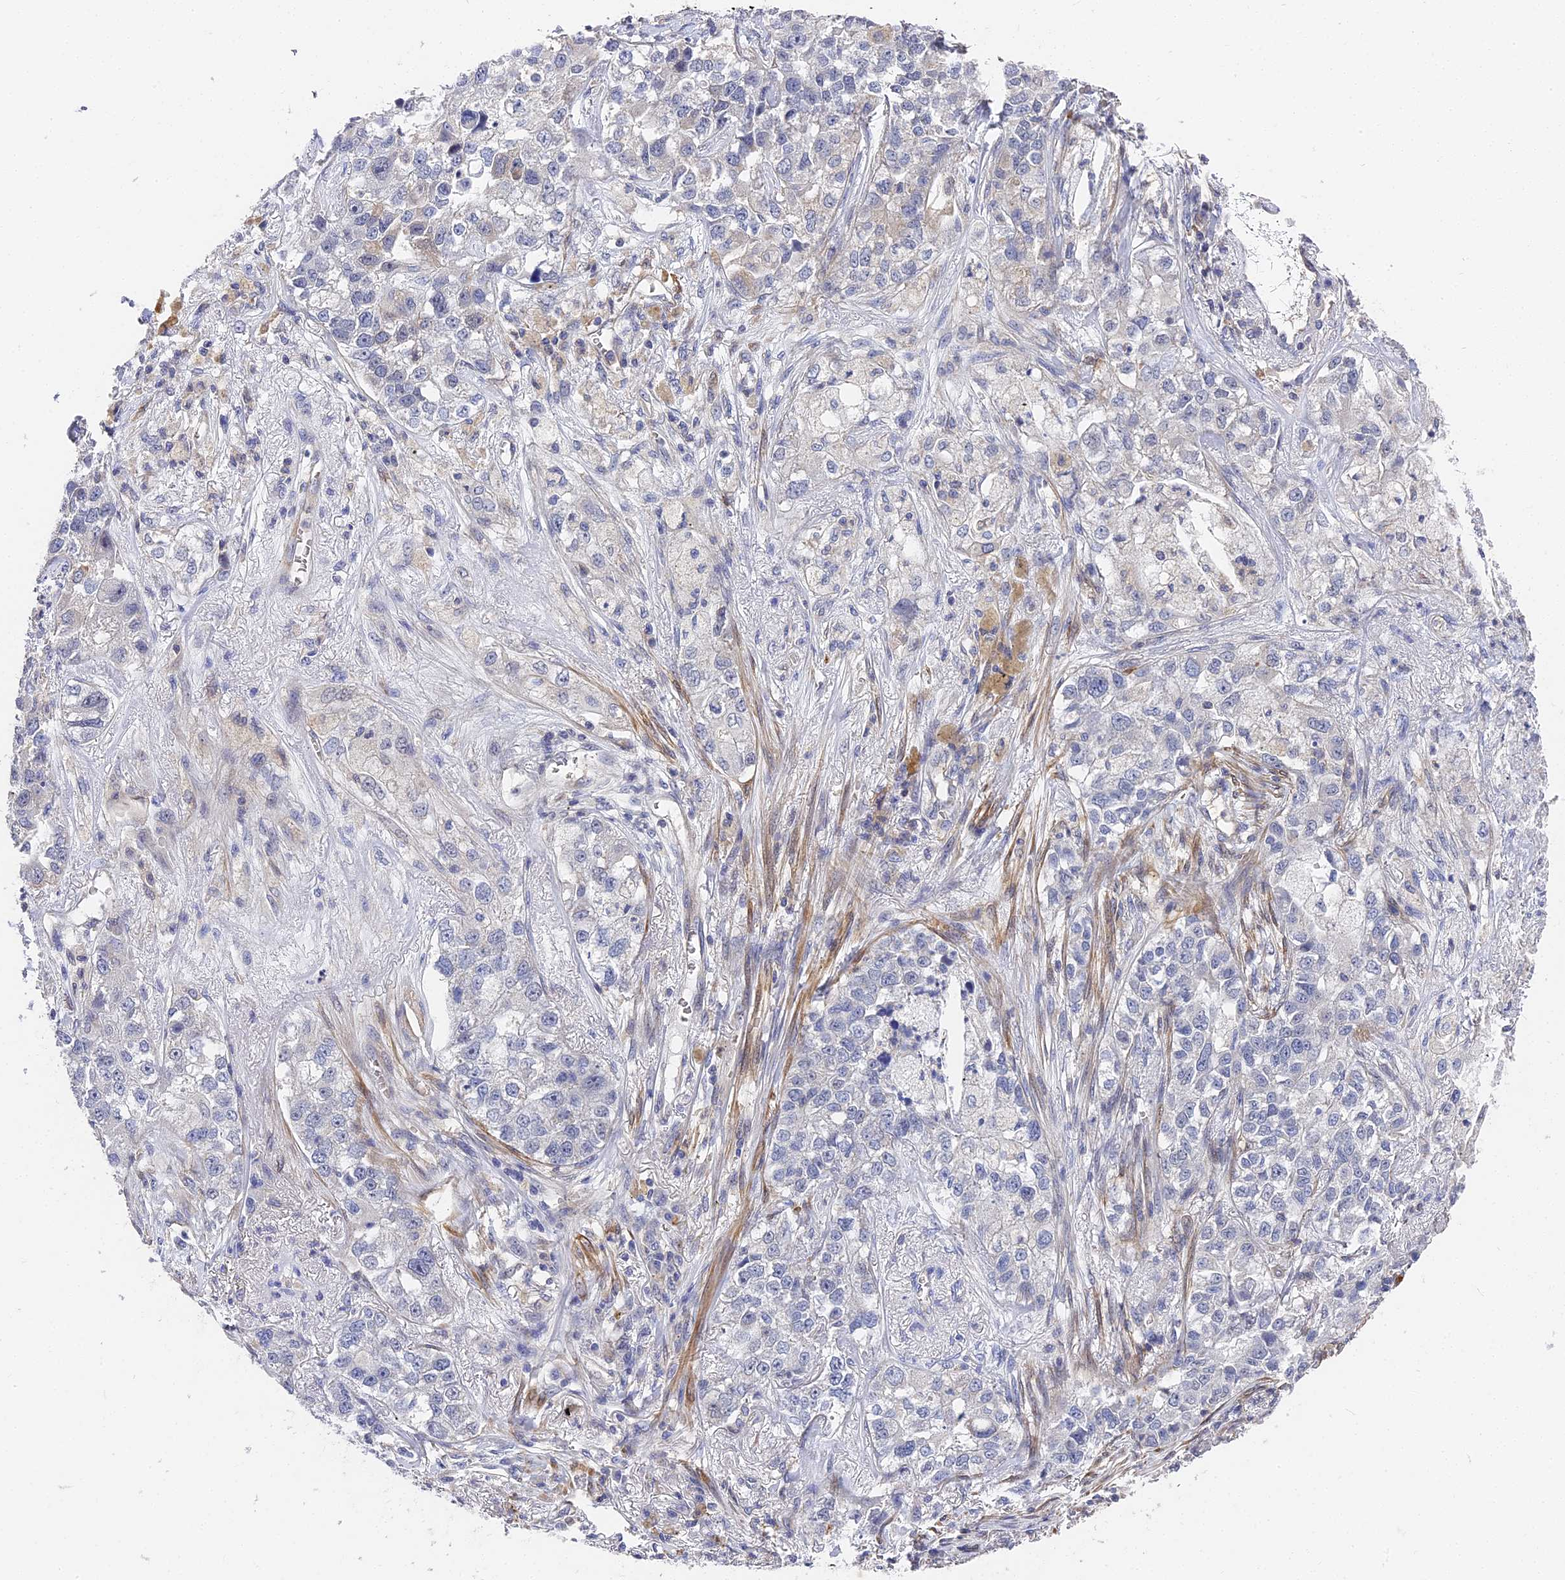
{"staining": {"intensity": "negative", "quantity": "none", "location": "none"}, "tissue": "lung cancer", "cell_type": "Tumor cells", "image_type": "cancer", "snomed": [{"axis": "morphology", "description": "Adenocarcinoma, NOS"}, {"axis": "topography", "description": "Lung"}], "caption": "Micrograph shows no significant protein staining in tumor cells of adenocarcinoma (lung).", "gene": "CCDC113", "patient": {"sex": "male", "age": 49}}